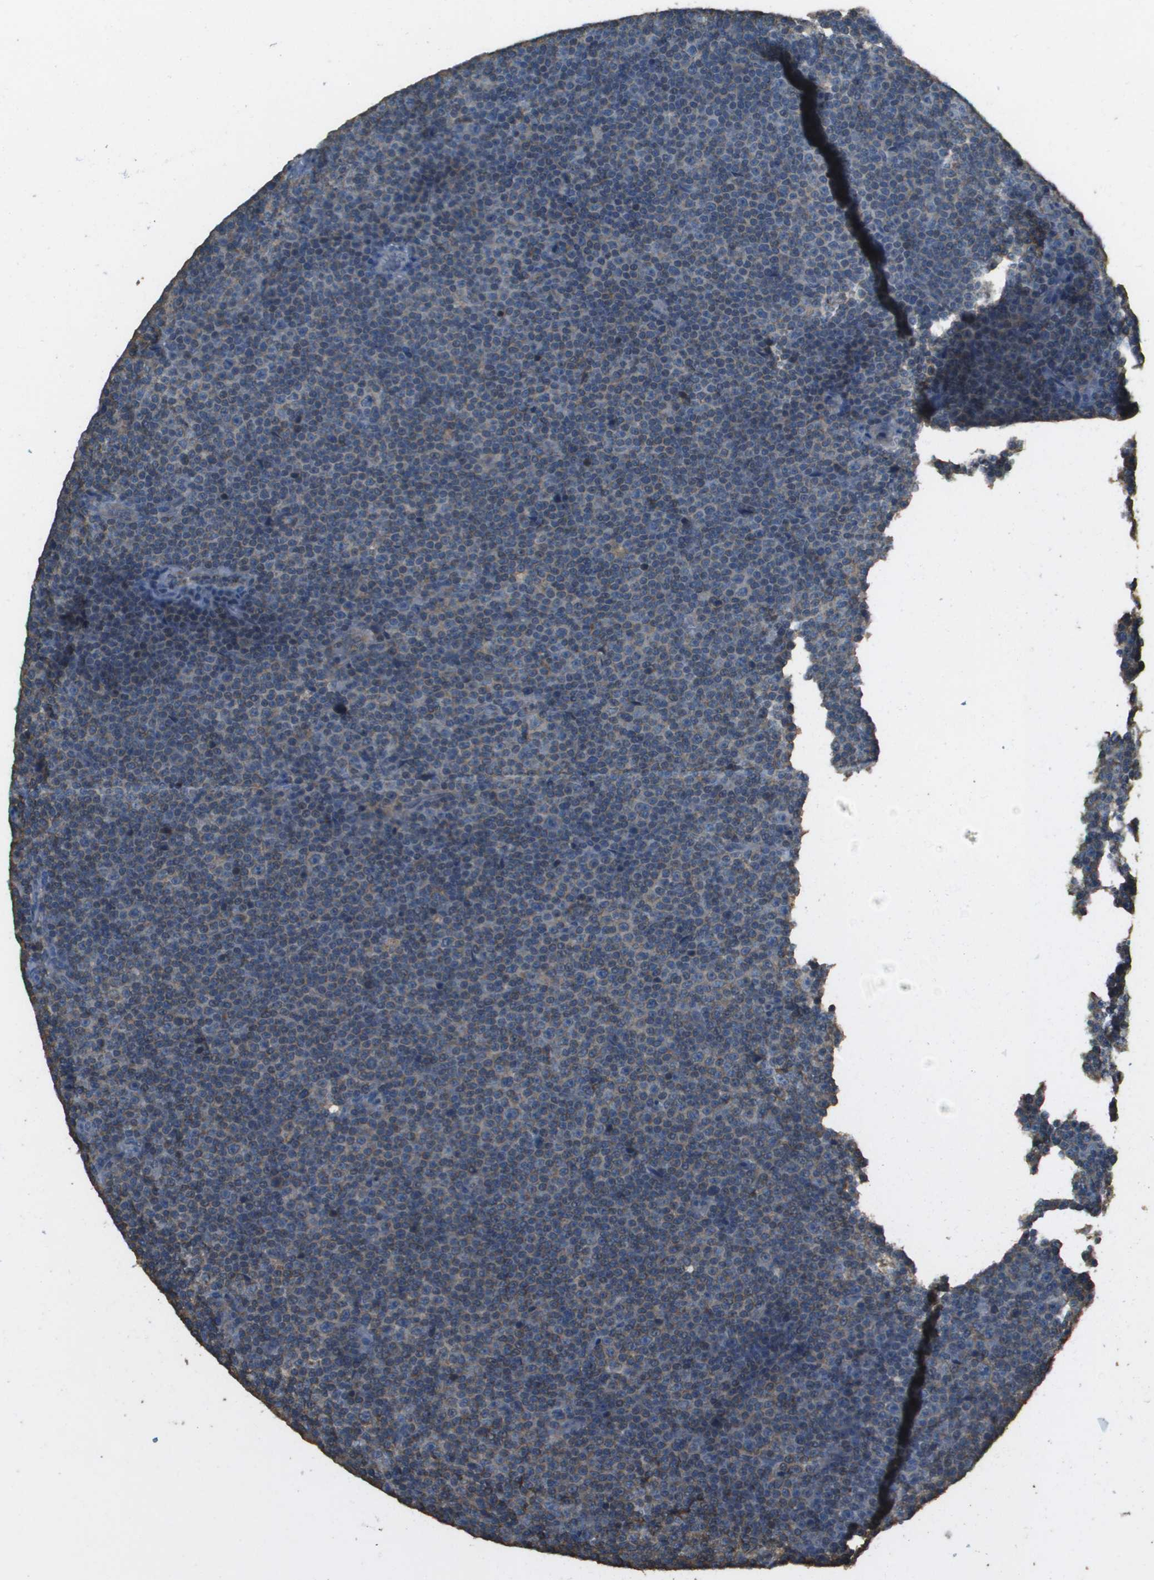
{"staining": {"intensity": "weak", "quantity": "<25%", "location": "cytoplasmic/membranous"}, "tissue": "lymphoma", "cell_type": "Tumor cells", "image_type": "cancer", "snomed": [{"axis": "morphology", "description": "Malignant lymphoma, non-Hodgkin's type, Low grade"}, {"axis": "topography", "description": "Lymph node"}], "caption": "Tumor cells show no significant protein staining in malignant lymphoma, non-Hodgkin's type (low-grade).", "gene": "MS4A7", "patient": {"sex": "female", "age": 67}}